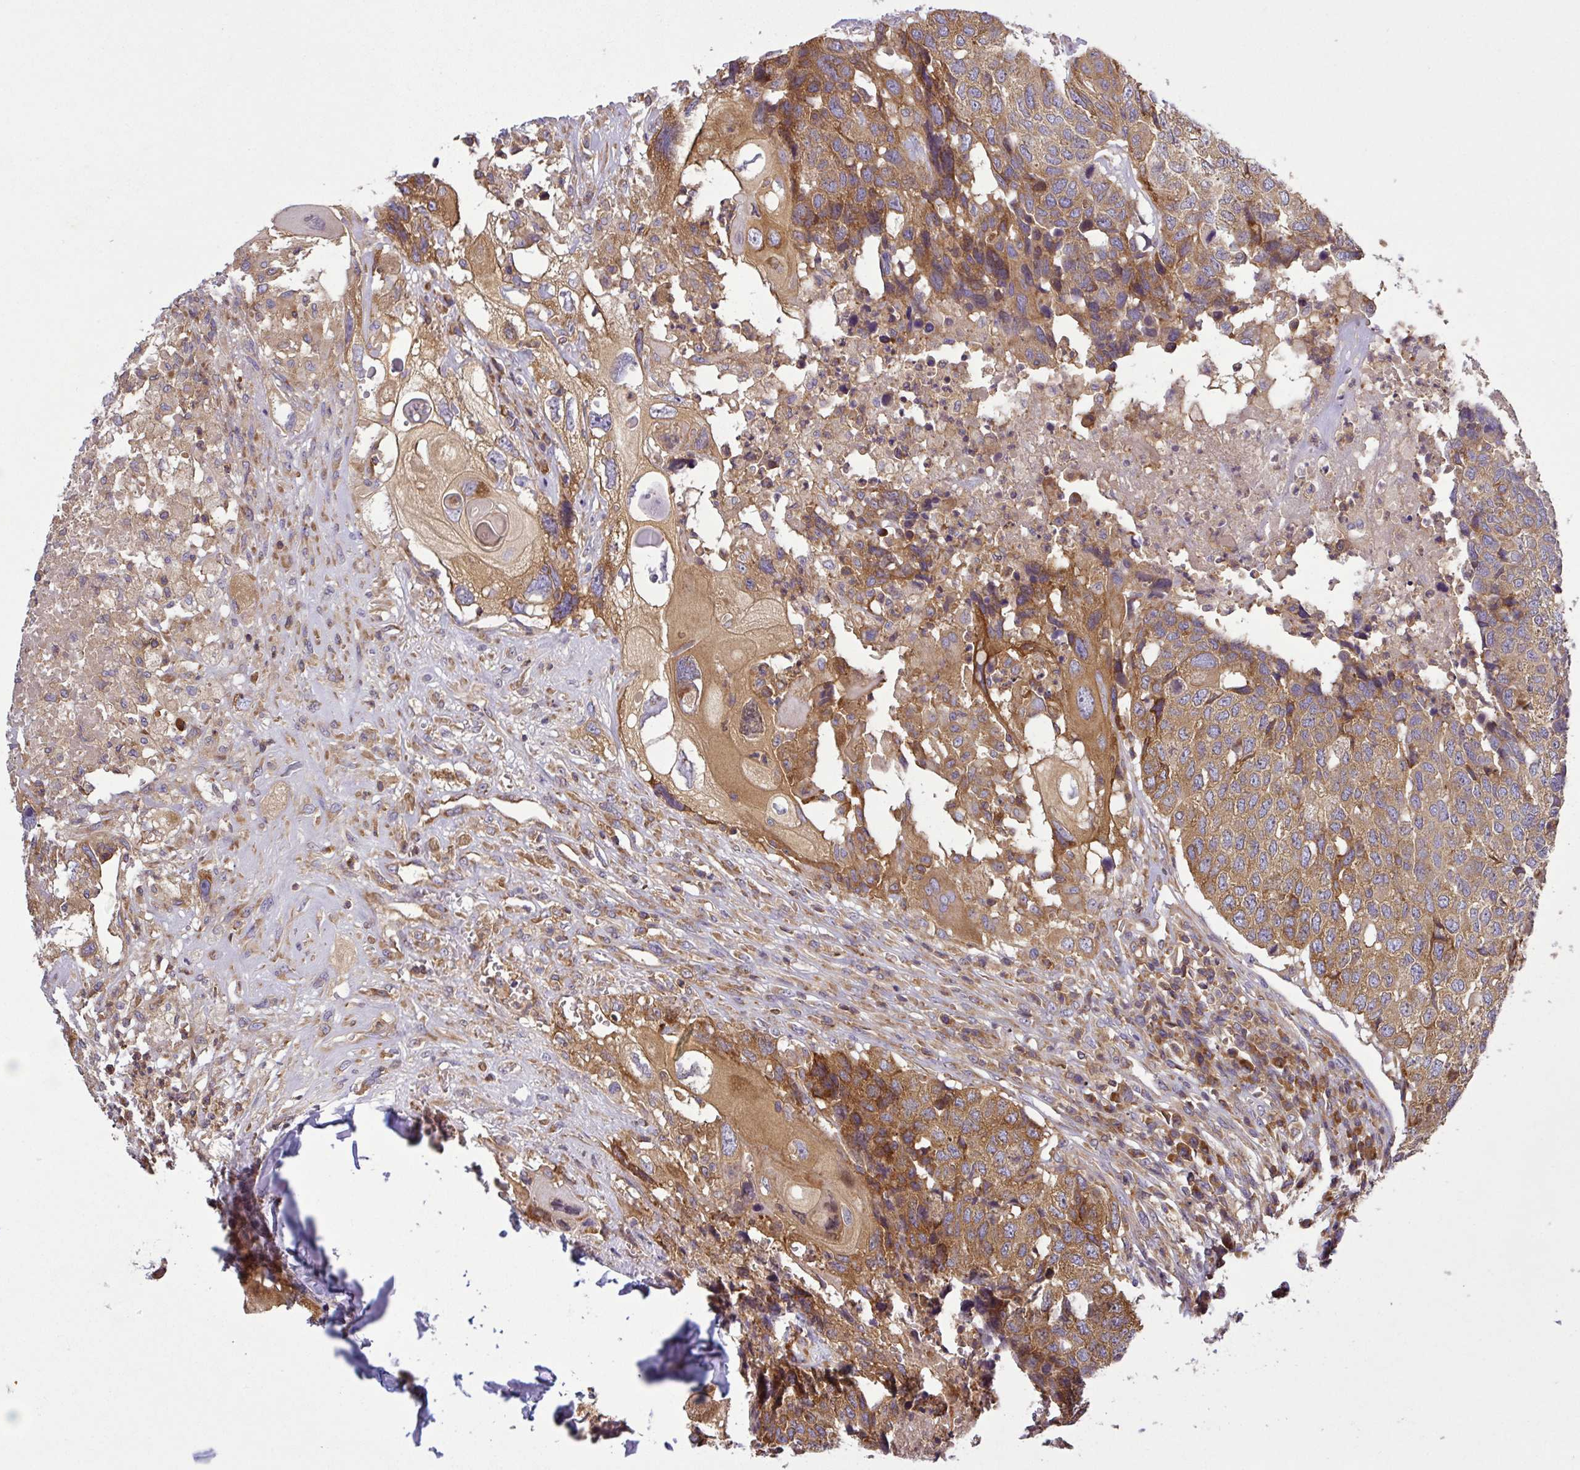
{"staining": {"intensity": "moderate", "quantity": ">75%", "location": "cytoplasmic/membranous,nuclear"}, "tissue": "head and neck cancer", "cell_type": "Tumor cells", "image_type": "cancer", "snomed": [{"axis": "morphology", "description": "Squamous cell carcinoma, NOS"}, {"axis": "topography", "description": "Head-Neck"}], "caption": "The micrograph demonstrates immunohistochemical staining of head and neck cancer. There is moderate cytoplasmic/membranous and nuclear positivity is identified in approximately >75% of tumor cells.", "gene": "LRRC74B", "patient": {"sex": "male", "age": 66}}